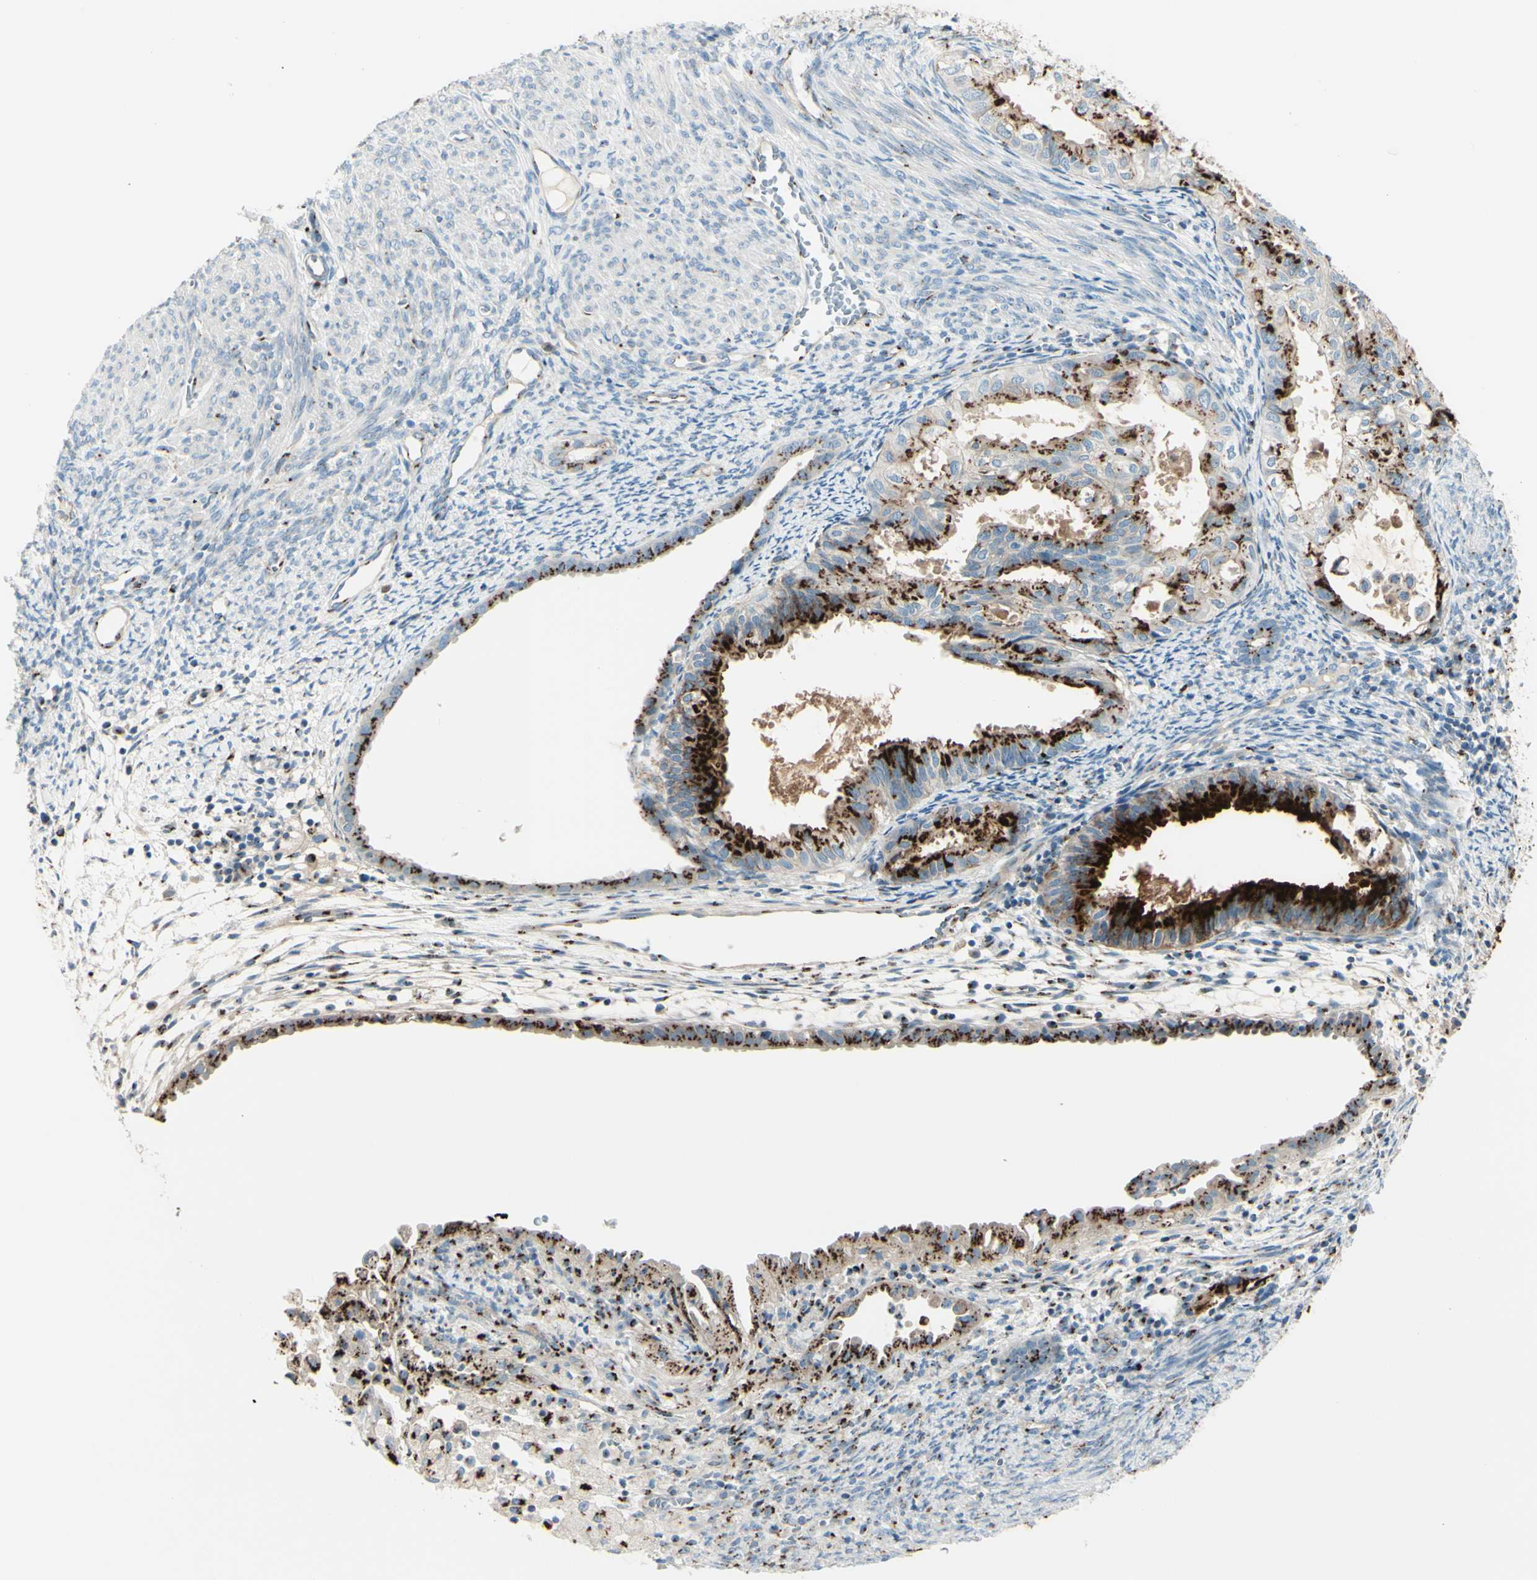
{"staining": {"intensity": "strong", "quantity": ">75%", "location": "cytoplasmic/membranous"}, "tissue": "cervical cancer", "cell_type": "Tumor cells", "image_type": "cancer", "snomed": [{"axis": "morphology", "description": "Normal tissue, NOS"}, {"axis": "morphology", "description": "Adenocarcinoma, NOS"}, {"axis": "topography", "description": "Cervix"}, {"axis": "topography", "description": "Endometrium"}], "caption": "Cervical cancer (adenocarcinoma) stained with a brown dye displays strong cytoplasmic/membranous positive expression in approximately >75% of tumor cells.", "gene": "B4GALT1", "patient": {"sex": "female", "age": 86}}